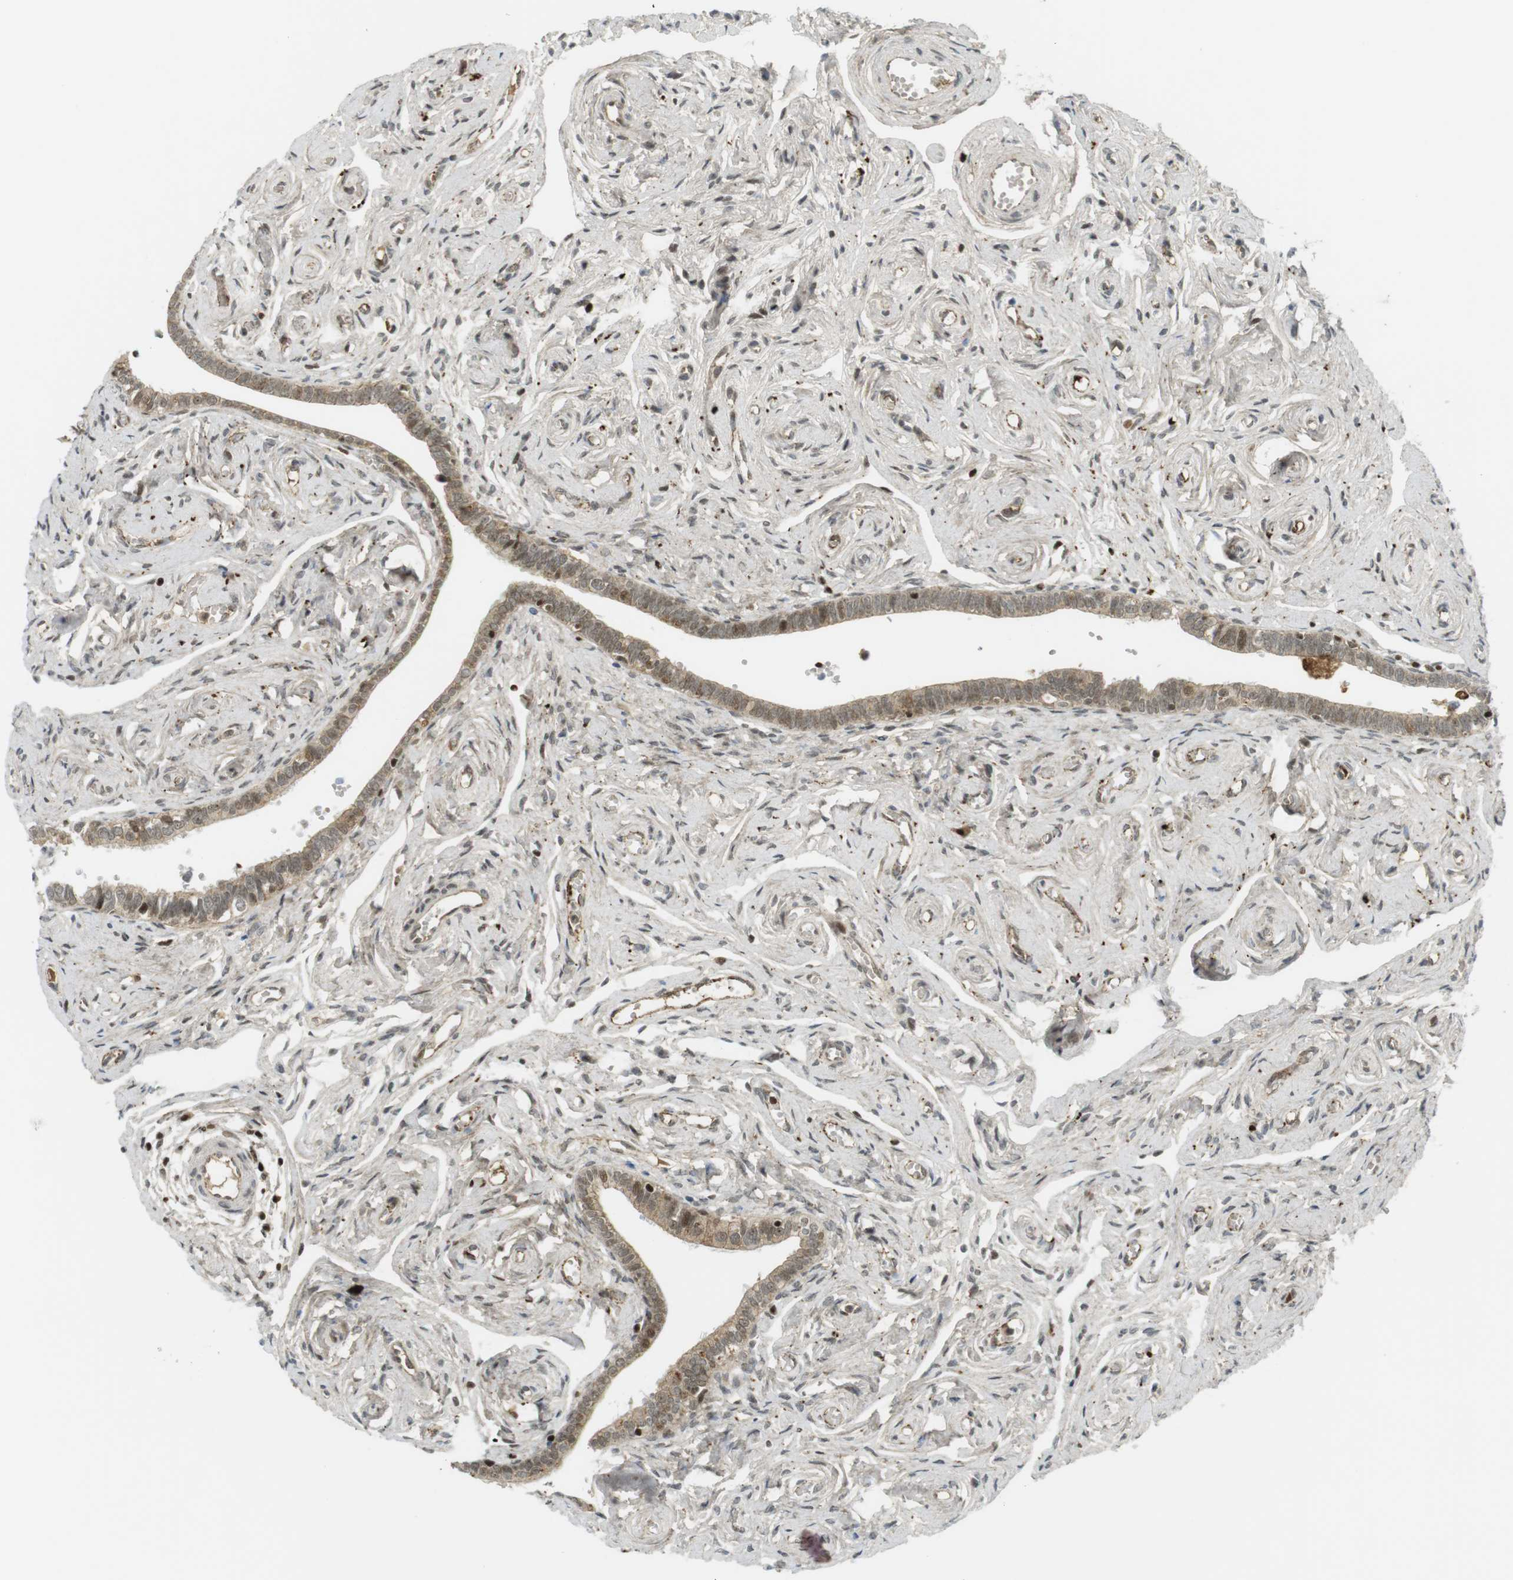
{"staining": {"intensity": "moderate", "quantity": ">75%", "location": "cytoplasmic/membranous,nuclear"}, "tissue": "fallopian tube", "cell_type": "Glandular cells", "image_type": "normal", "snomed": [{"axis": "morphology", "description": "Normal tissue, NOS"}, {"axis": "topography", "description": "Fallopian tube"}], "caption": "Immunohistochemistry histopathology image of unremarkable fallopian tube: fallopian tube stained using immunohistochemistry (IHC) displays medium levels of moderate protein expression localized specifically in the cytoplasmic/membranous,nuclear of glandular cells, appearing as a cytoplasmic/membranous,nuclear brown color.", "gene": "PPP1R13B", "patient": {"sex": "female", "age": 71}}